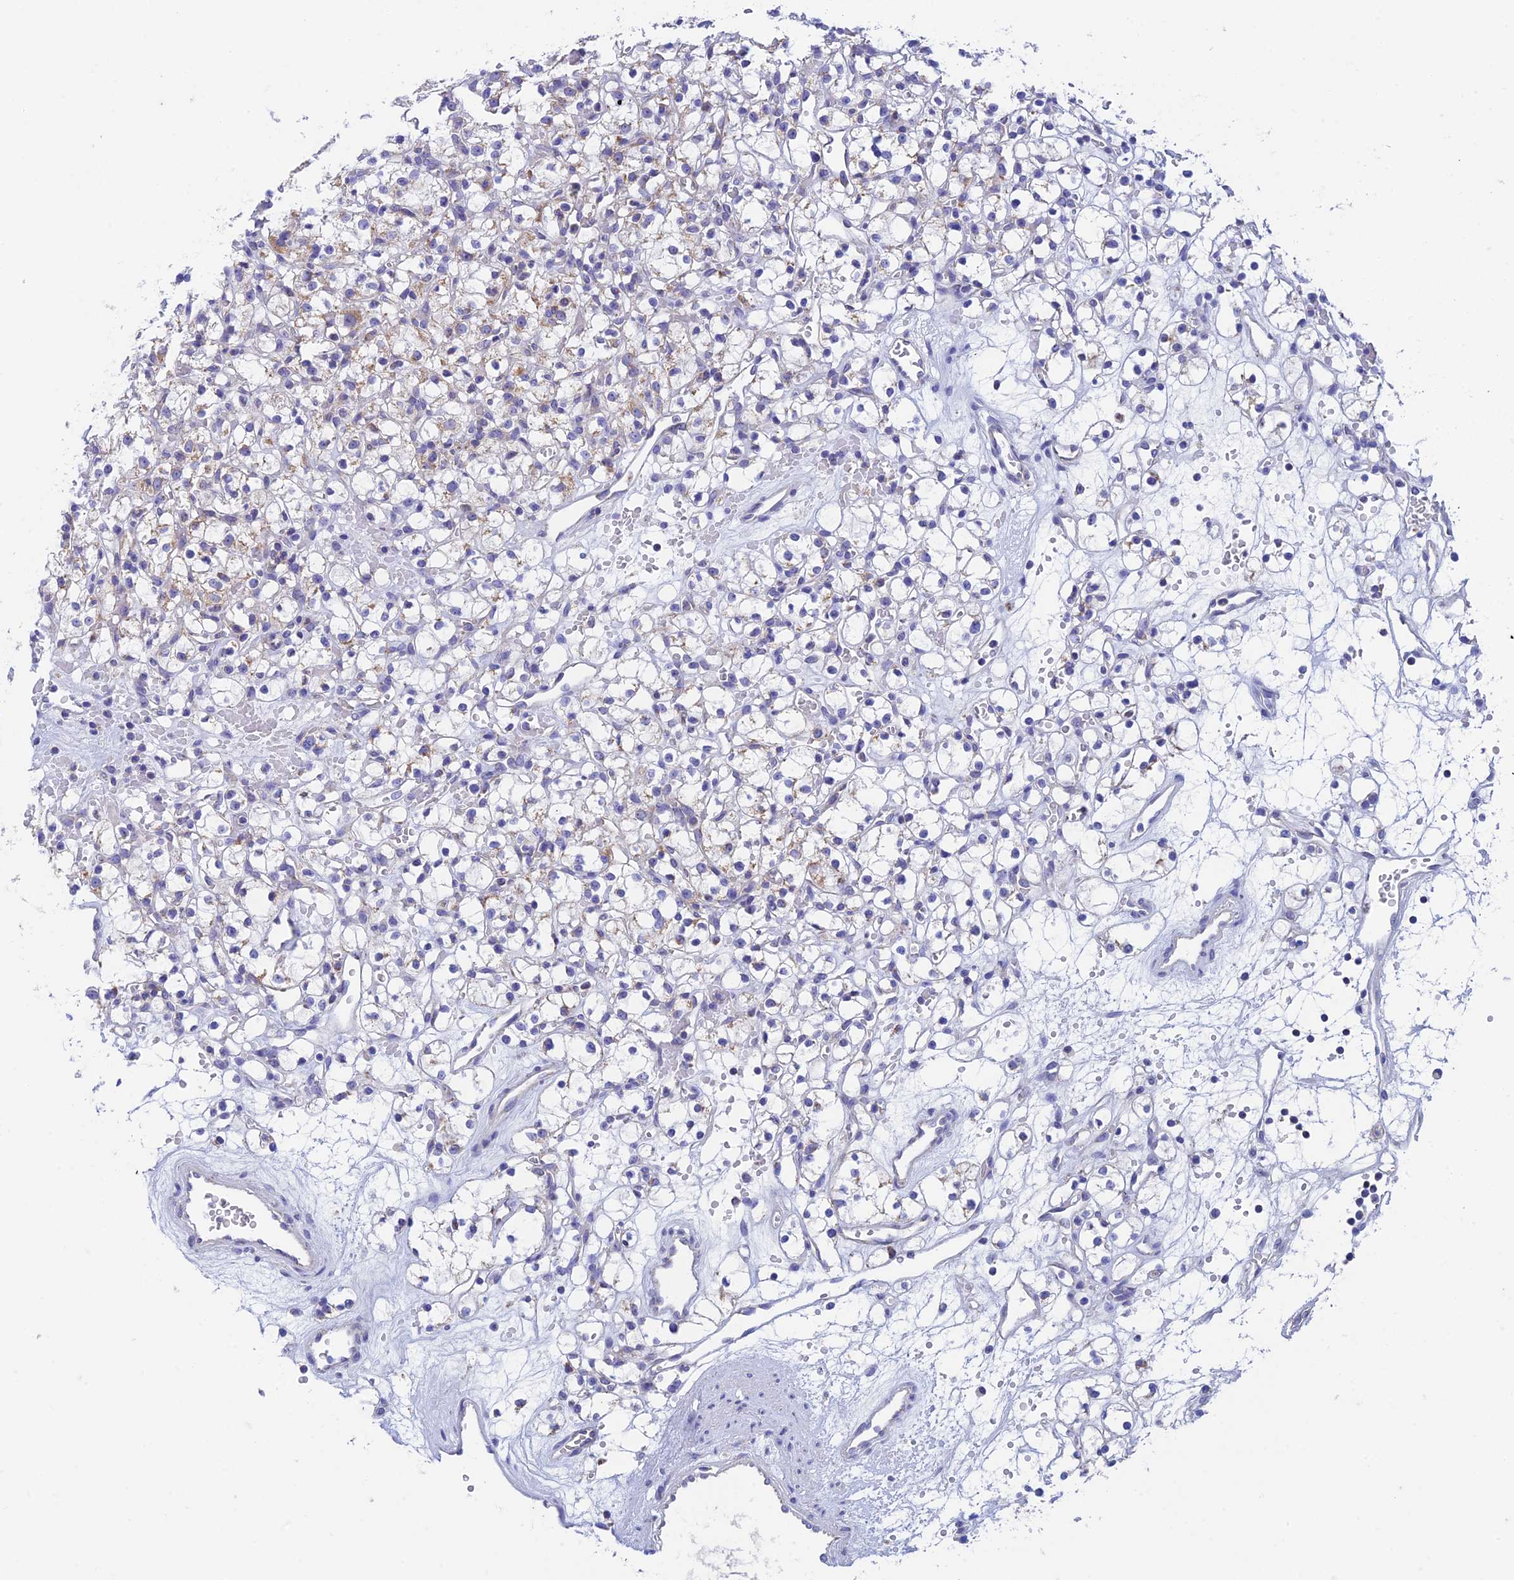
{"staining": {"intensity": "negative", "quantity": "none", "location": "none"}, "tissue": "renal cancer", "cell_type": "Tumor cells", "image_type": "cancer", "snomed": [{"axis": "morphology", "description": "Adenocarcinoma, NOS"}, {"axis": "topography", "description": "Kidney"}], "caption": "A high-resolution photomicrograph shows immunohistochemistry (IHC) staining of renal adenocarcinoma, which exhibits no significant positivity in tumor cells. (DAB immunohistochemistry with hematoxylin counter stain).", "gene": "ZNF181", "patient": {"sex": "female", "age": 59}}